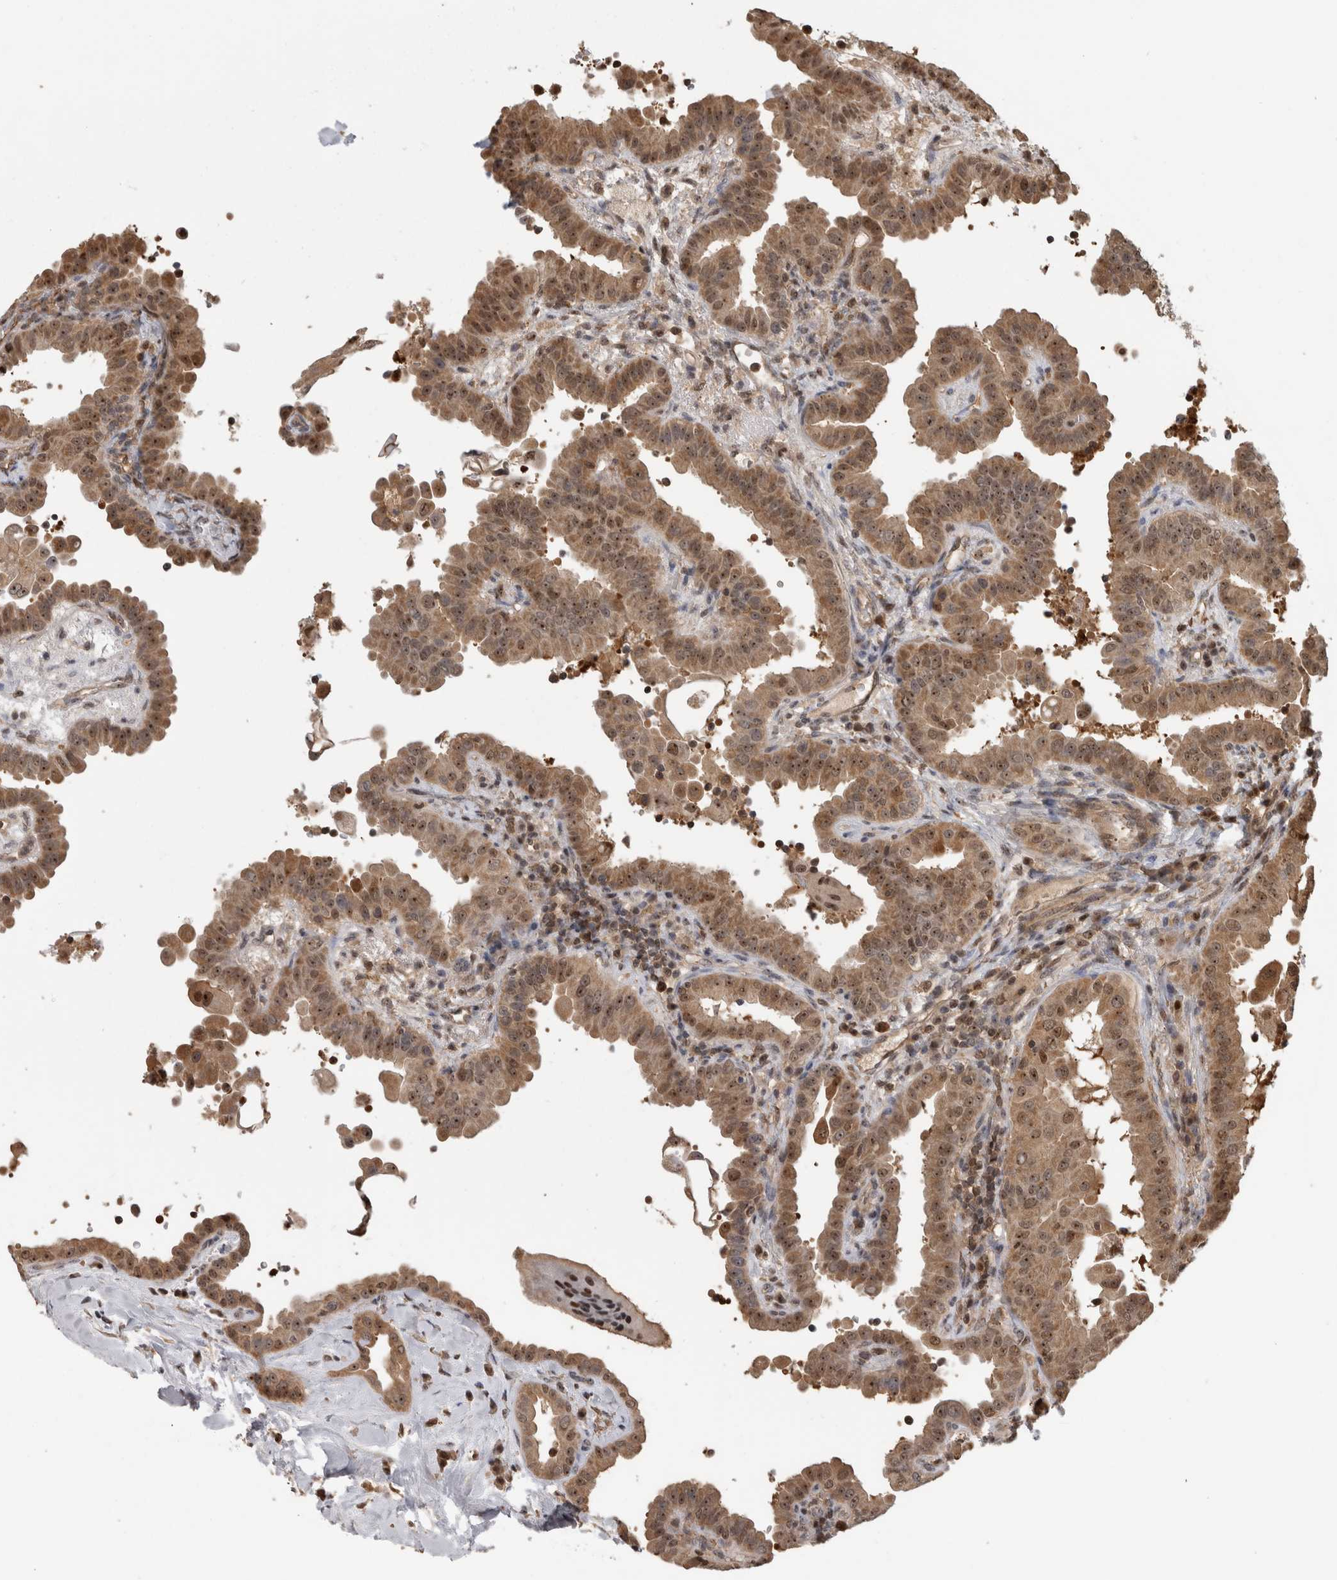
{"staining": {"intensity": "moderate", "quantity": ">75%", "location": "cytoplasmic/membranous,nuclear"}, "tissue": "thyroid cancer", "cell_type": "Tumor cells", "image_type": "cancer", "snomed": [{"axis": "morphology", "description": "Papillary adenocarcinoma, NOS"}, {"axis": "topography", "description": "Thyroid gland"}], "caption": "Human thyroid papillary adenocarcinoma stained for a protein (brown) displays moderate cytoplasmic/membranous and nuclear positive staining in approximately >75% of tumor cells.", "gene": "TDRD7", "patient": {"sex": "male", "age": 33}}